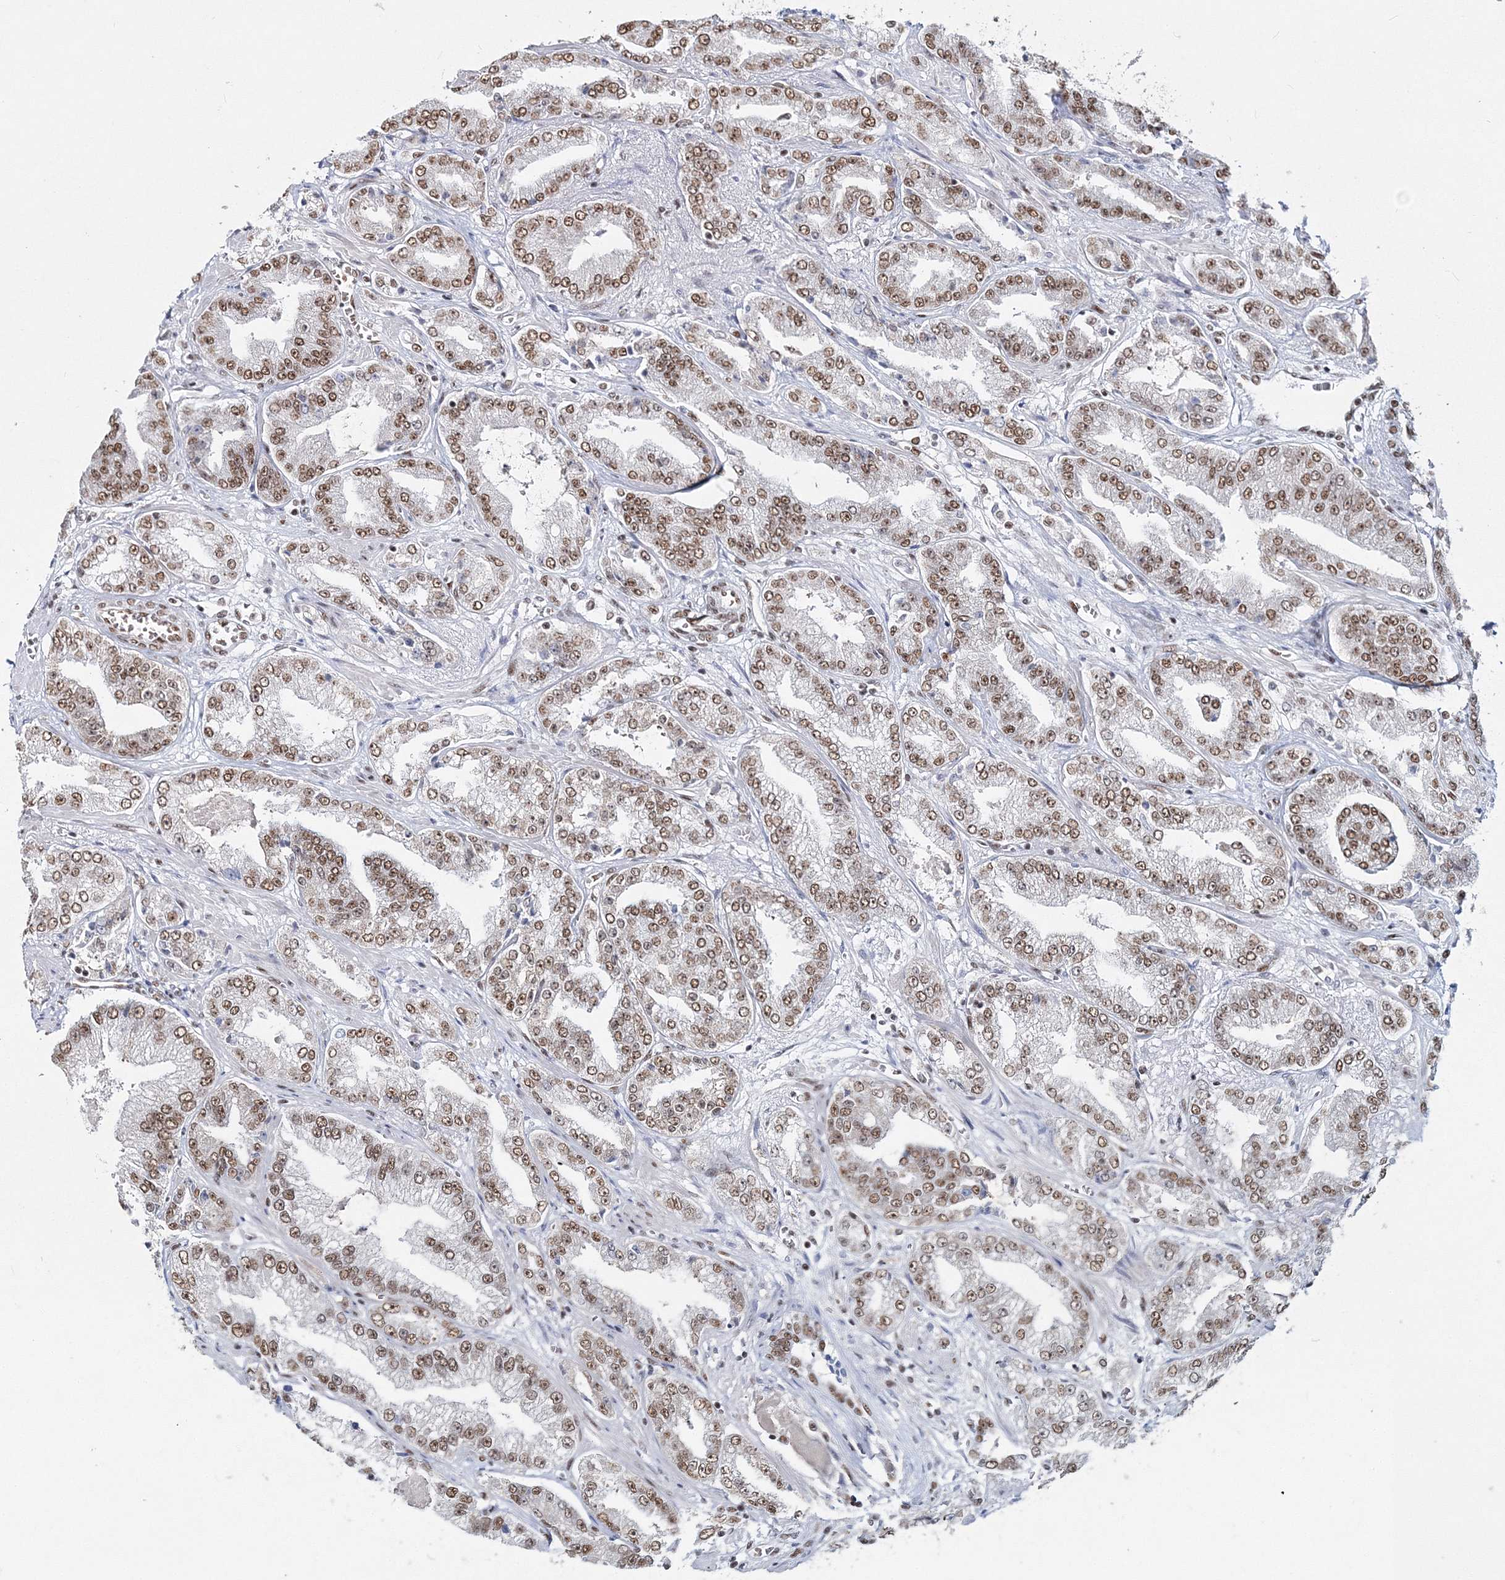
{"staining": {"intensity": "moderate", "quantity": ">75%", "location": "nuclear"}, "tissue": "prostate cancer", "cell_type": "Tumor cells", "image_type": "cancer", "snomed": [{"axis": "morphology", "description": "Adenocarcinoma, High grade"}, {"axis": "topography", "description": "Prostate"}], "caption": "Immunohistochemical staining of adenocarcinoma (high-grade) (prostate) shows medium levels of moderate nuclear protein expression in about >75% of tumor cells.", "gene": "QRICH1", "patient": {"sex": "male", "age": 71}}